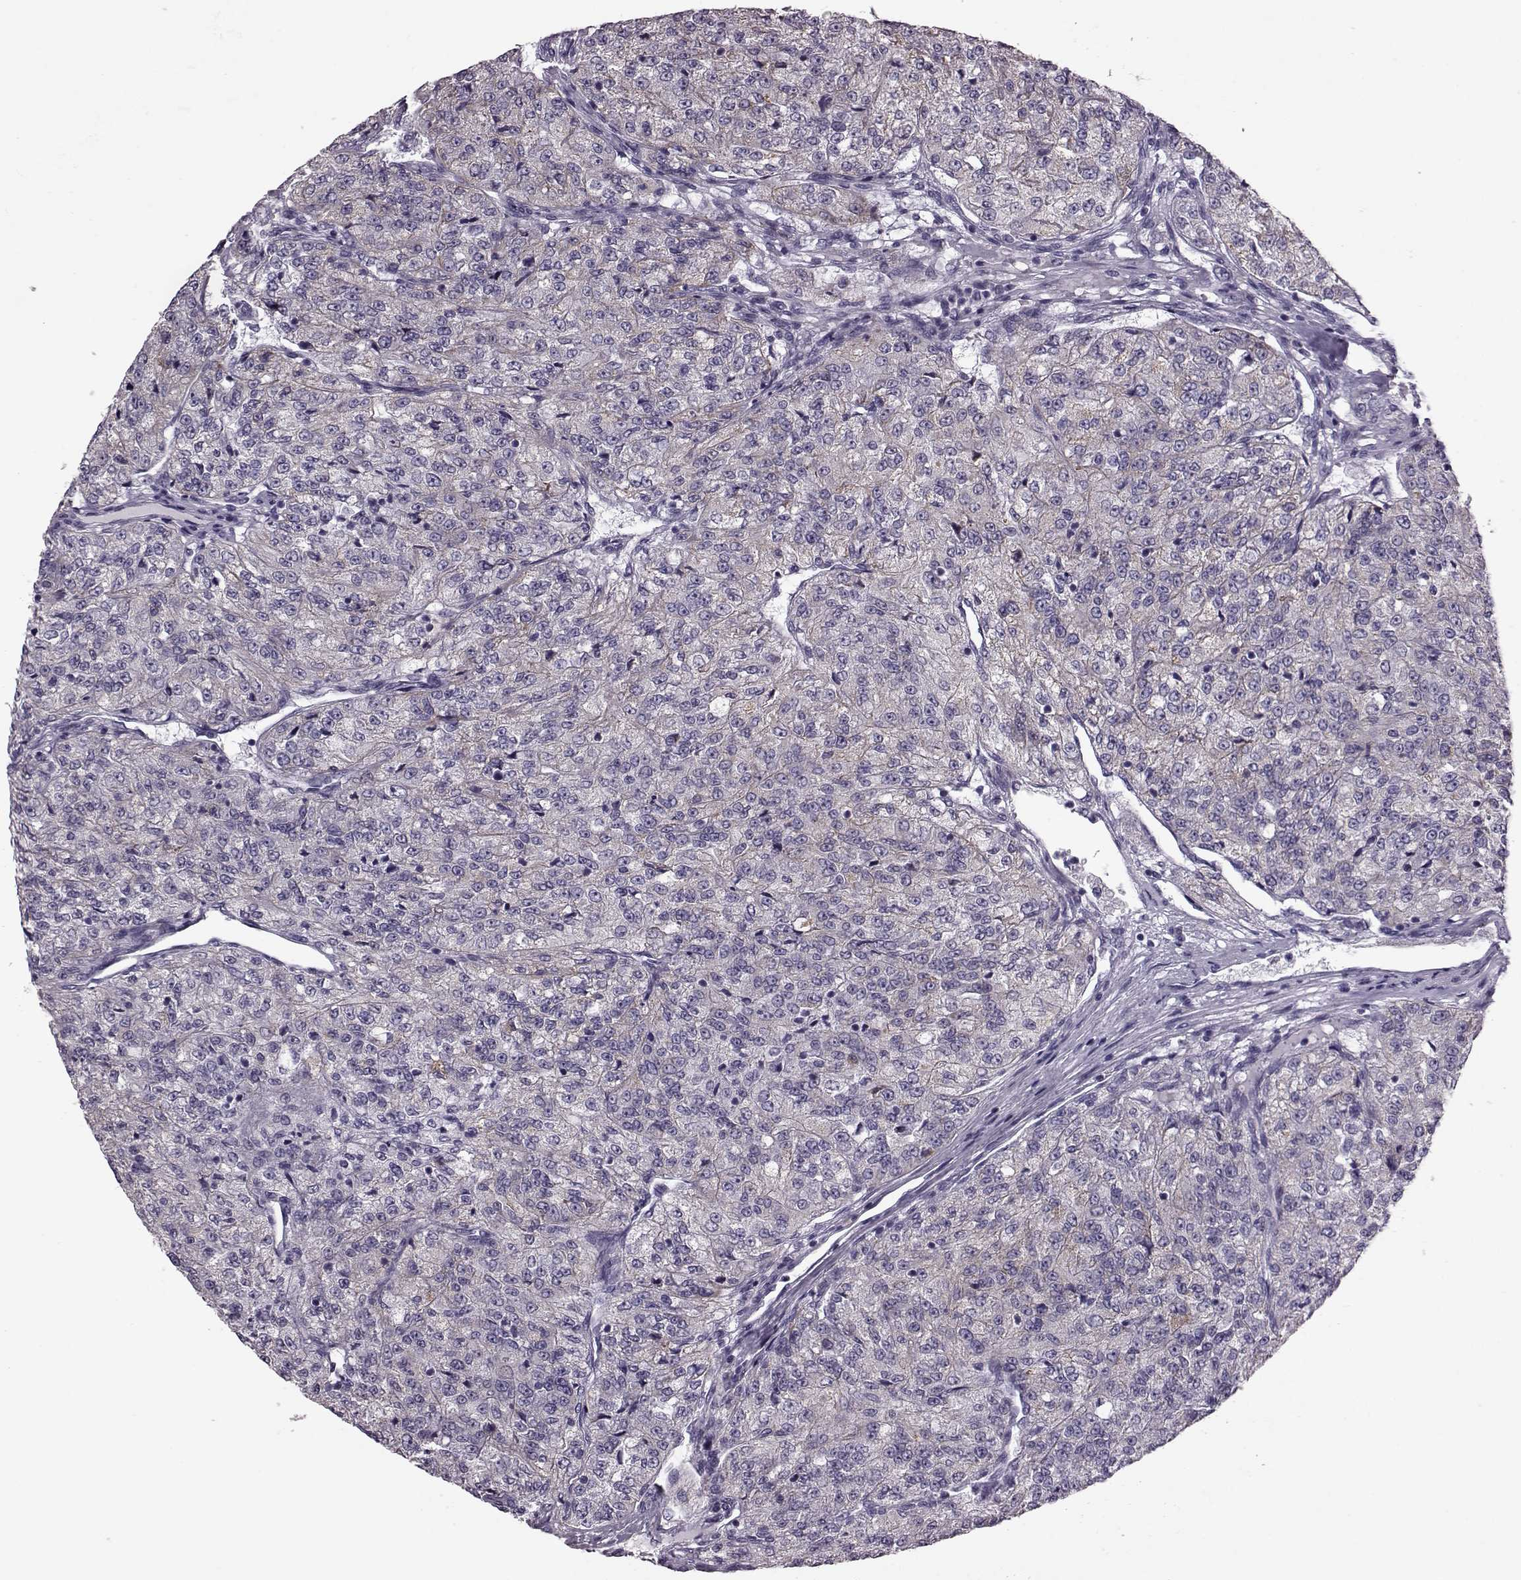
{"staining": {"intensity": "moderate", "quantity": "<25%", "location": "cytoplasmic/membranous"}, "tissue": "renal cancer", "cell_type": "Tumor cells", "image_type": "cancer", "snomed": [{"axis": "morphology", "description": "Adenocarcinoma, NOS"}, {"axis": "topography", "description": "Kidney"}], "caption": "Renal cancer (adenocarcinoma) stained for a protein shows moderate cytoplasmic/membranous positivity in tumor cells.", "gene": "RIMS2", "patient": {"sex": "female", "age": 63}}